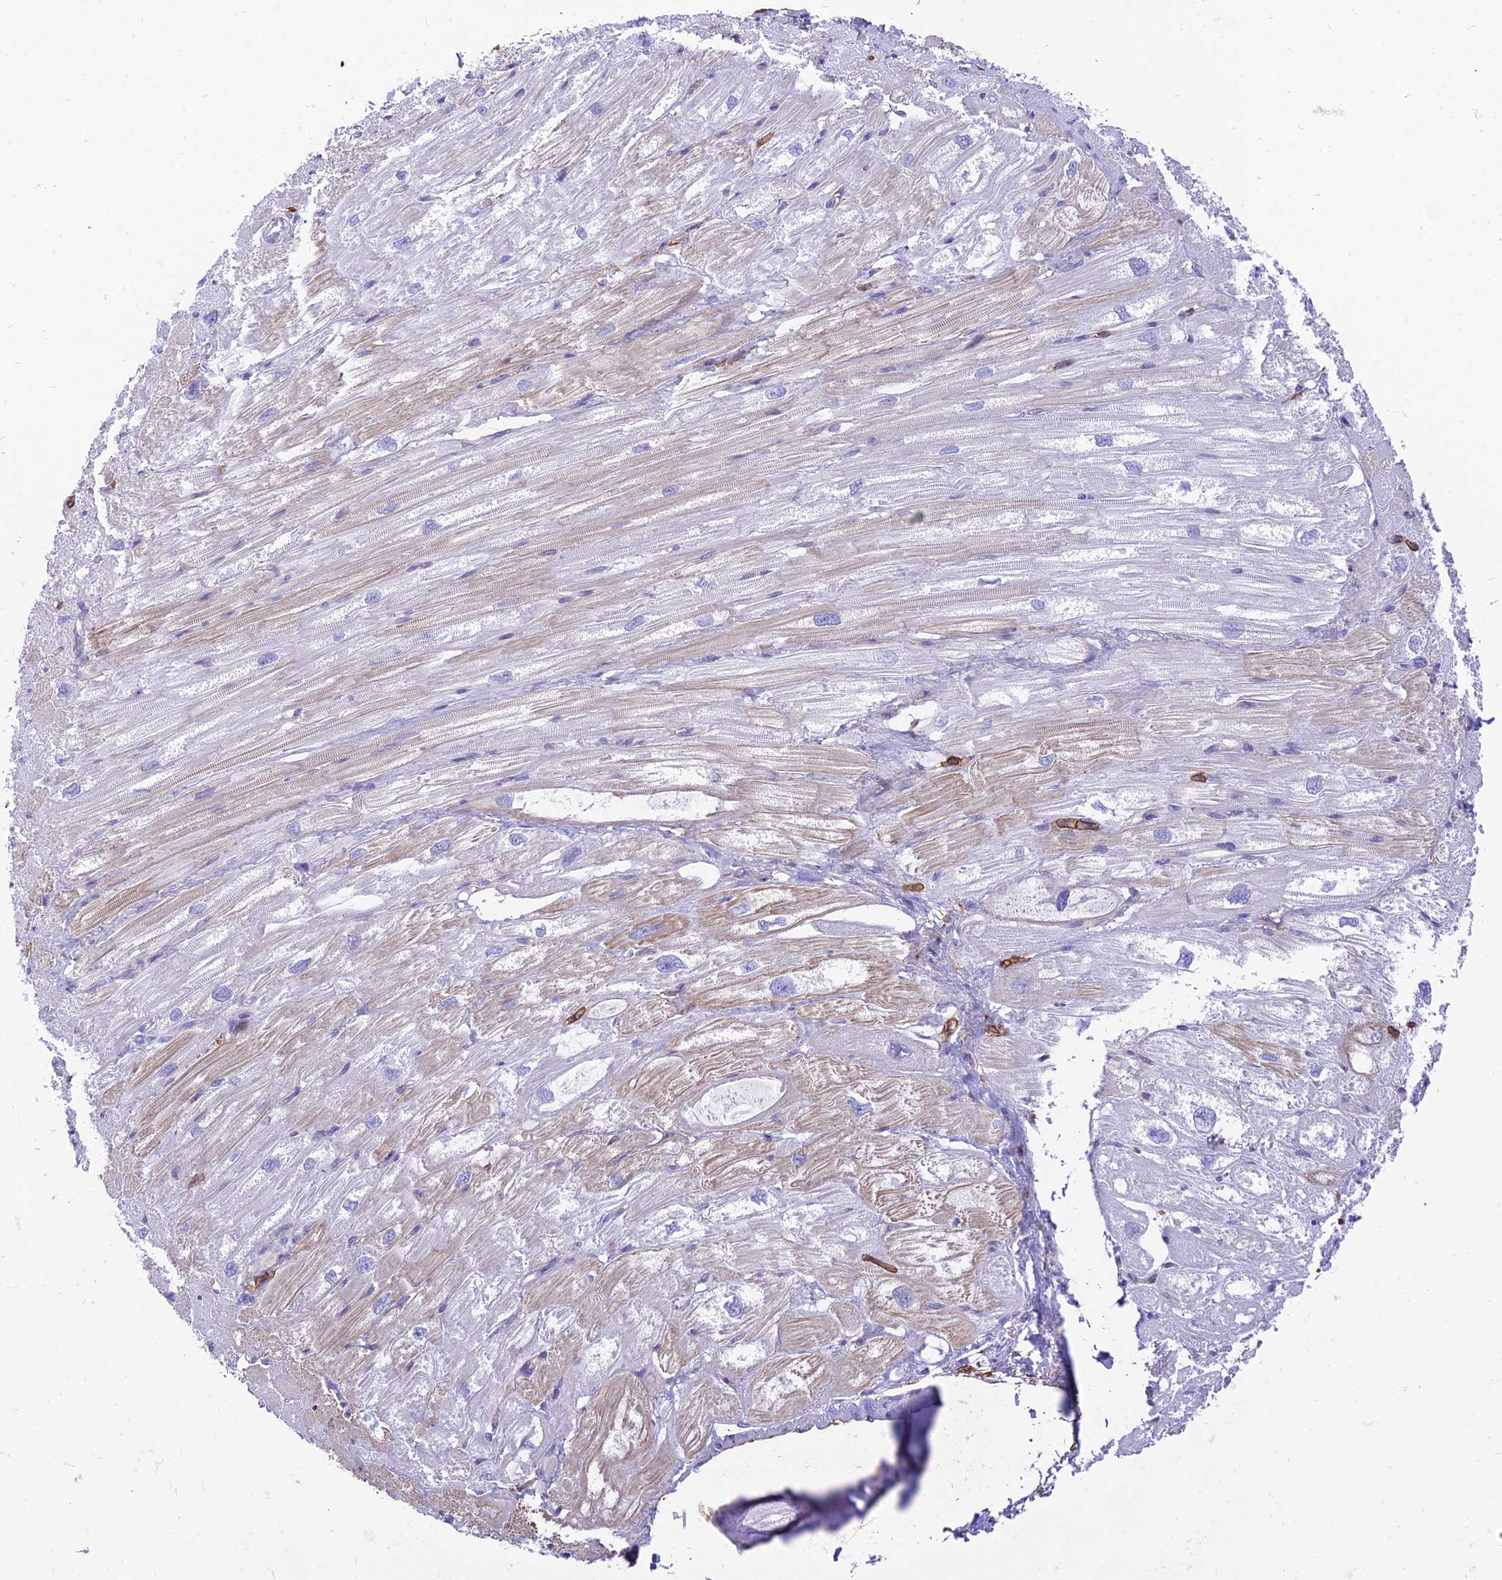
{"staining": {"intensity": "moderate", "quantity": "<25%", "location": "cytoplasmic/membranous"}, "tissue": "heart muscle", "cell_type": "Cardiomyocytes", "image_type": "normal", "snomed": [{"axis": "morphology", "description": "Normal tissue, NOS"}, {"axis": "topography", "description": "Heart"}], "caption": "Immunohistochemistry image of benign heart muscle: heart muscle stained using immunohistochemistry (IHC) shows low levels of moderate protein expression localized specifically in the cytoplasmic/membranous of cardiomyocytes, appearing as a cytoplasmic/membranous brown color.", "gene": "SREK1IP1", "patient": {"sex": "male", "age": 50}}